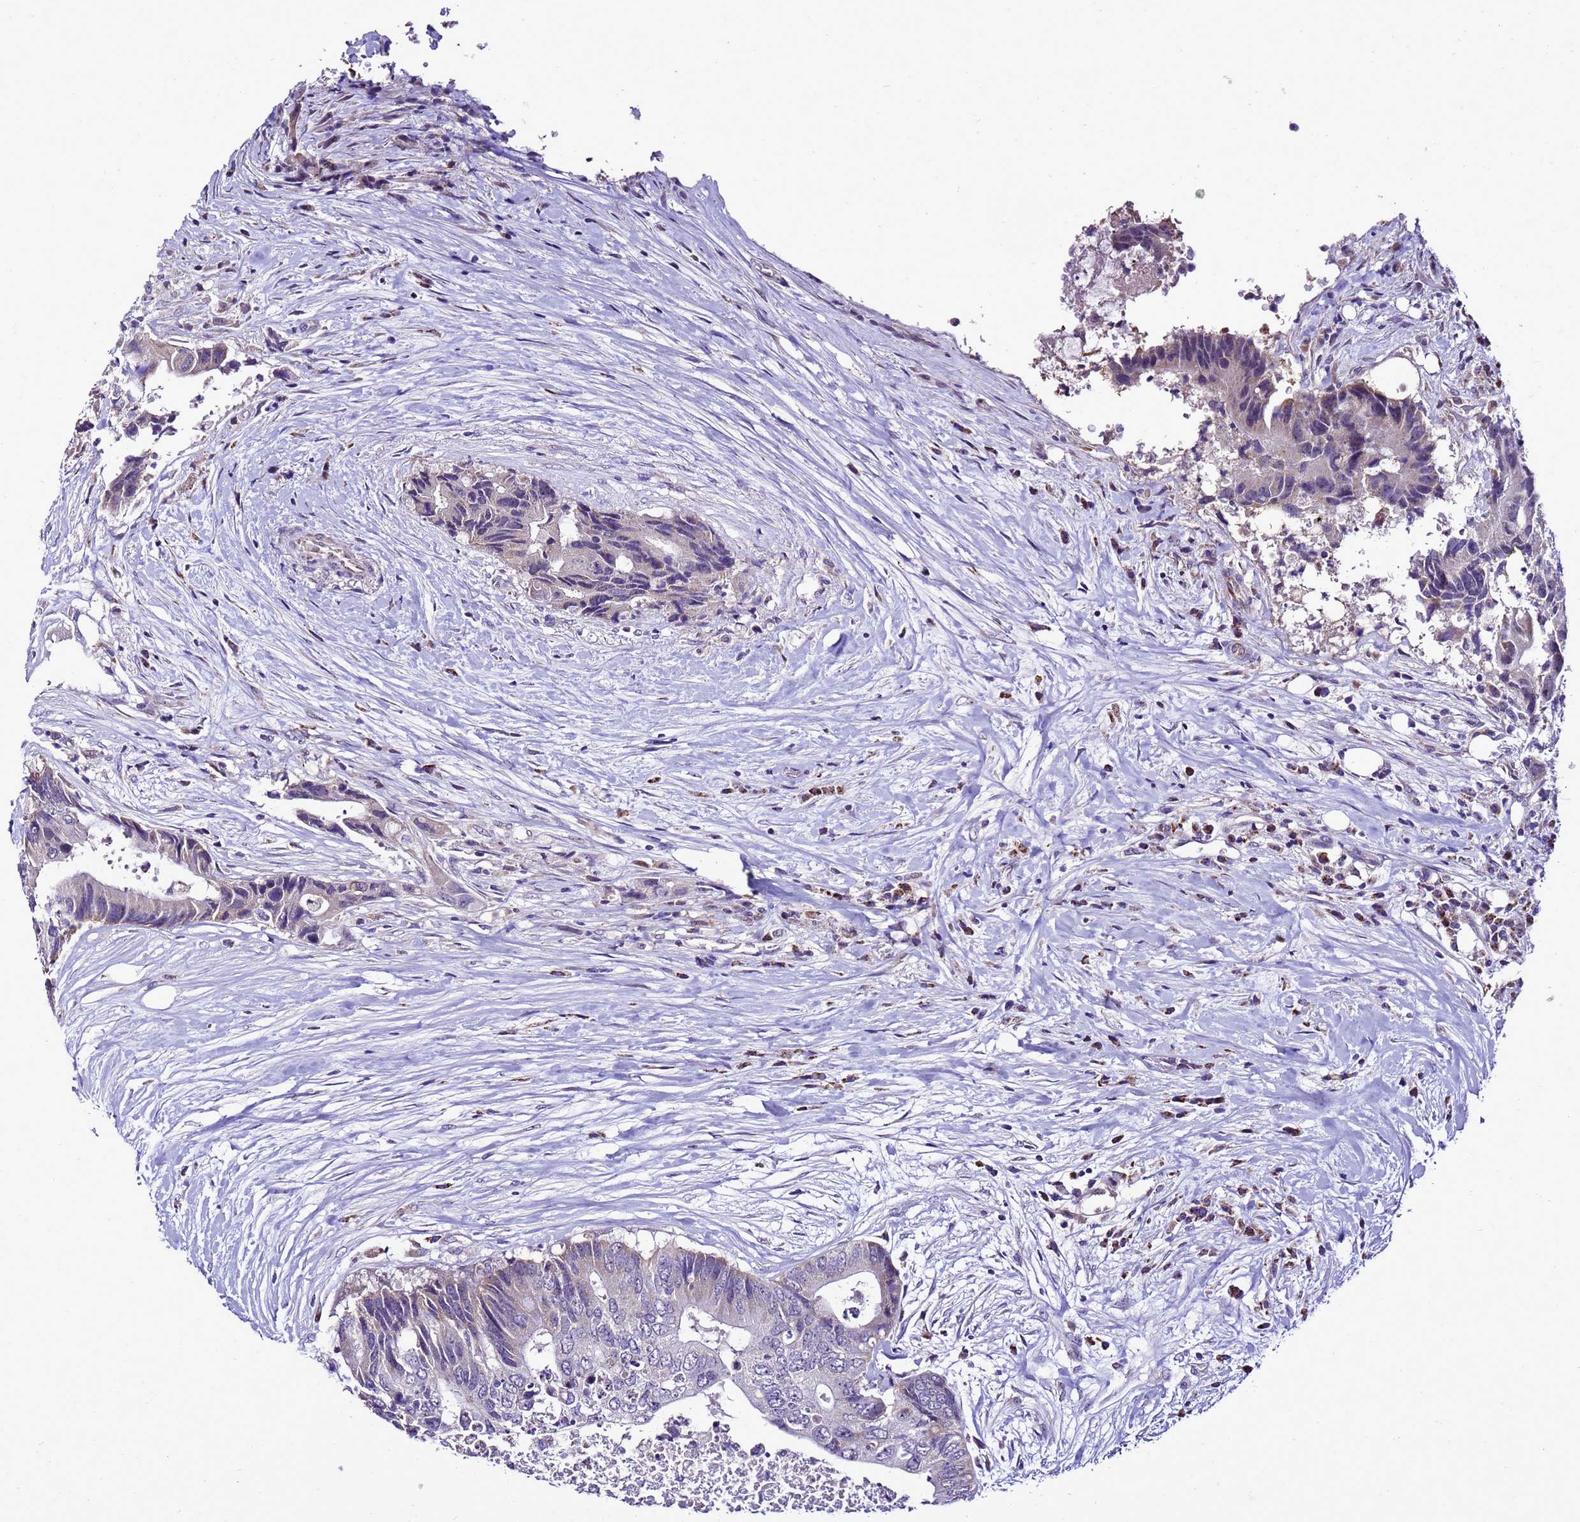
{"staining": {"intensity": "negative", "quantity": "none", "location": "none"}, "tissue": "colorectal cancer", "cell_type": "Tumor cells", "image_type": "cancer", "snomed": [{"axis": "morphology", "description": "Adenocarcinoma, NOS"}, {"axis": "topography", "description": "Colon"}], "caption": "This is an immunohistochemistry image of adenocarcinoma (colorectal). There is no staining in tumor cells.", "gene": "DPH6", "patient": {"sex": "male", "age": 71}}